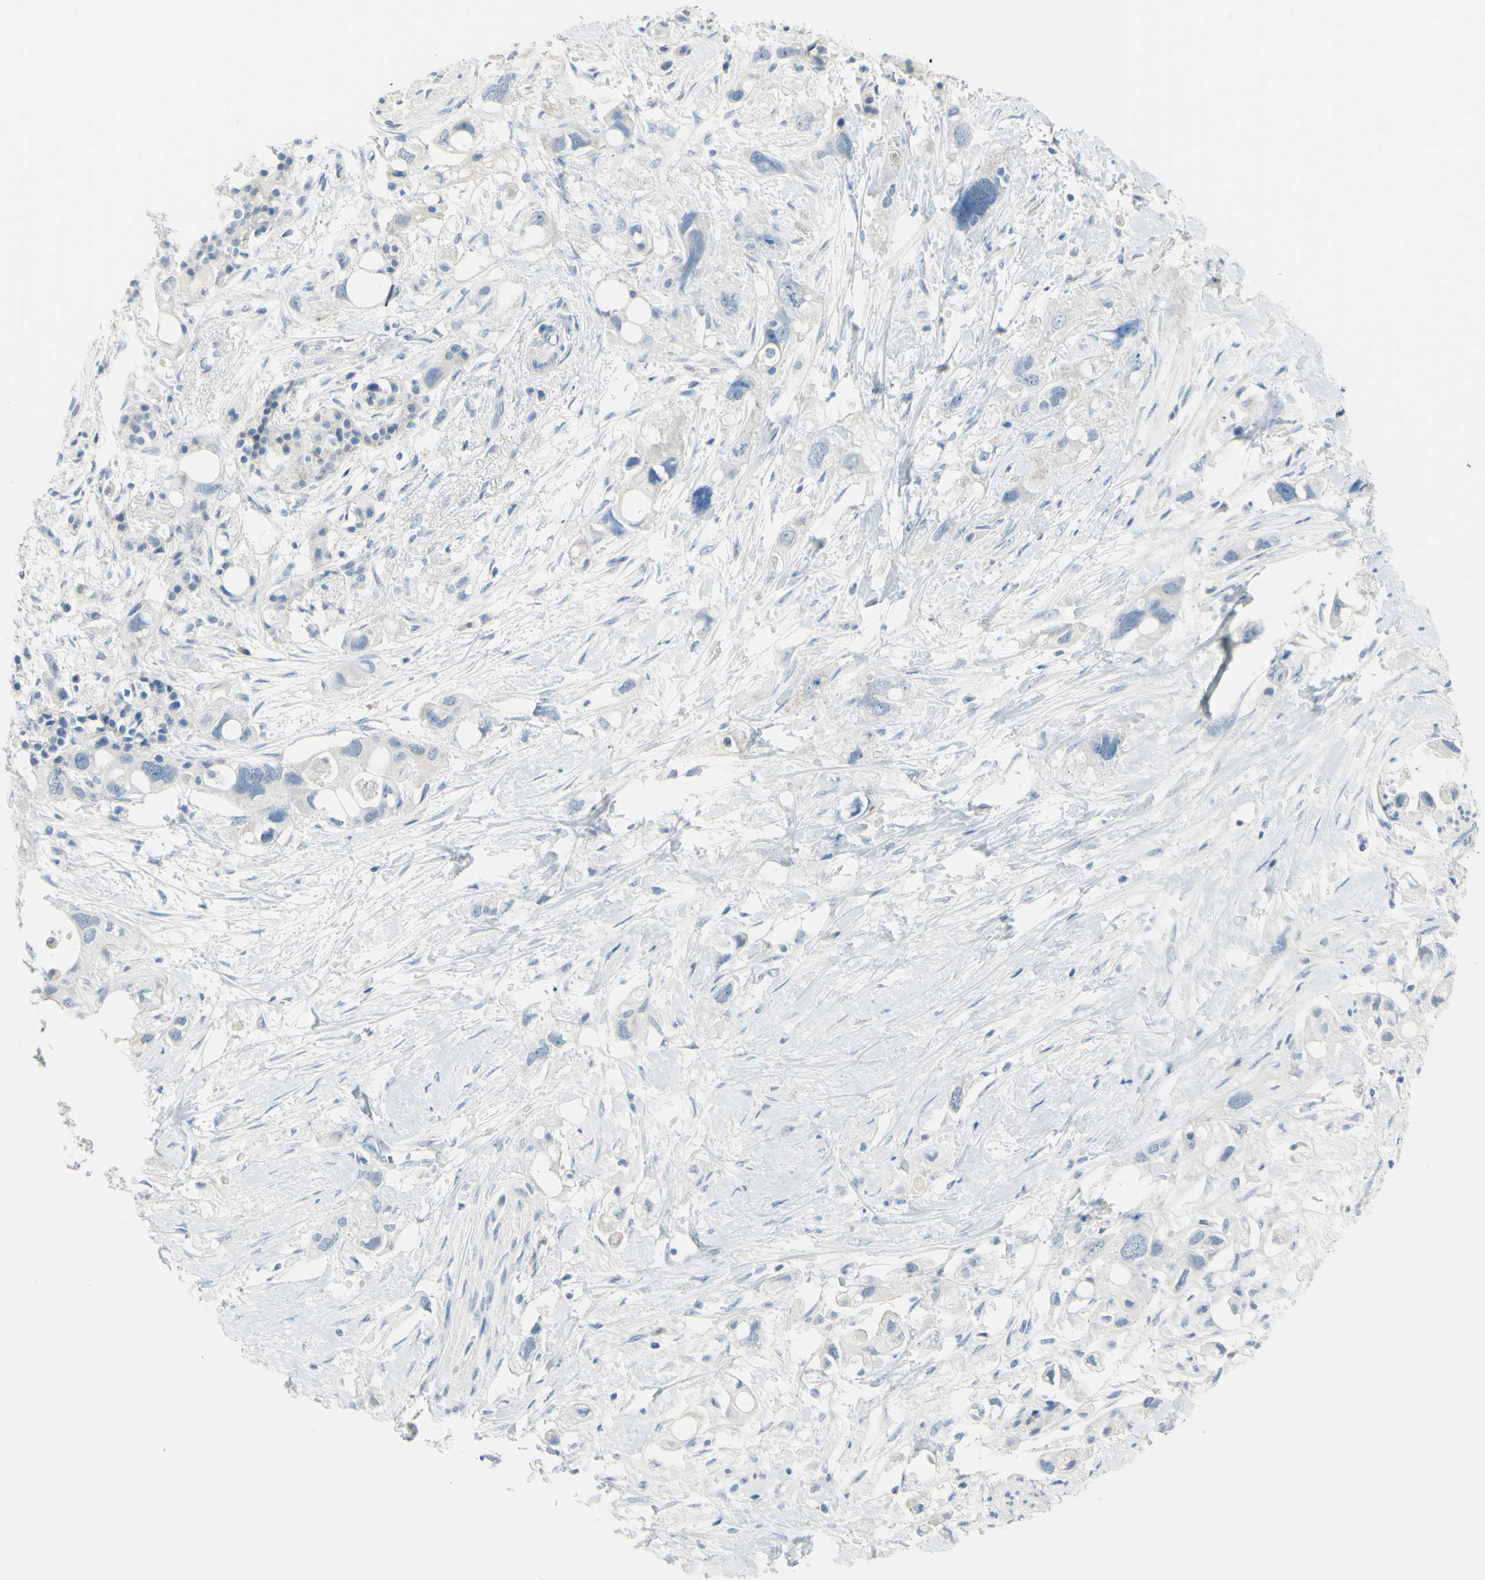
{"staining": {"intensity": "negative", "quantity": "none", "location": "none"}, "tissue": "pancreatic cancer", "cell_type": "Tumor cells", "image_type": "cancer", "snomed": [{"axis": "morphology", "description": "Adenocarcinoma, NOS"}, {"axis": "topography", "description": "Pancreas"}], "caption": "The IHC image has no significant expression in tumor cells of pancreatic cancer tissue.", "gene": "ZNF557", "patient": {"sex": "female", "age": 56}}